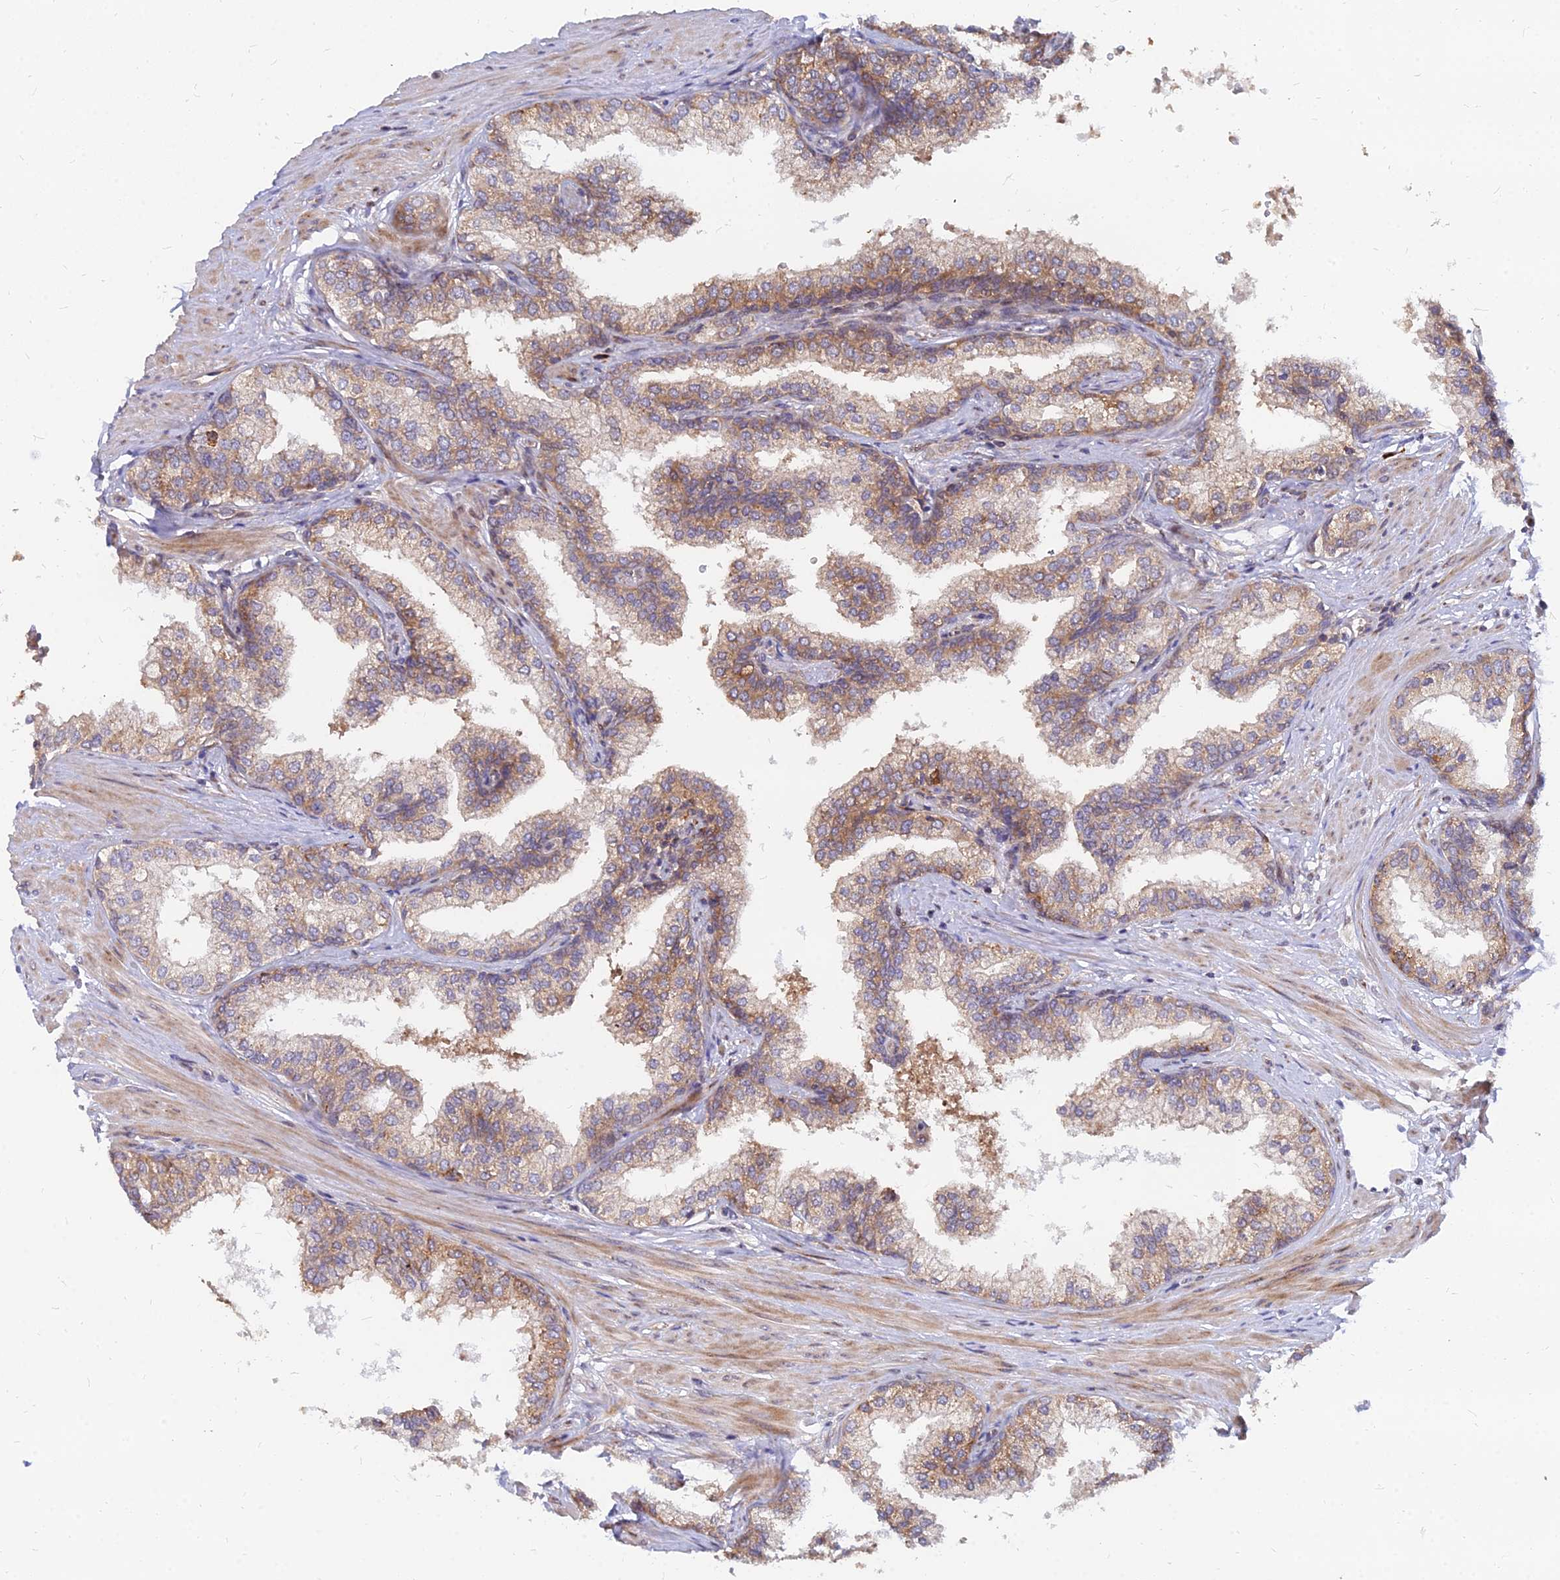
{"staining": {"intensity": "moderate", "quantity": ">75%", "location": "cytoplasmic/membranous"}, "tissue": "prostate", "cell_type": "Glandular cells", "image_type": "normal", "snomed": [{"axis": "morphology", "description": "Normal tissue, NOS"}, {"axis": "topography", "description": "Prostate"}], "caption": "Glandular cells display medium levels of moderate cytoplasmic/membranous staining in approximately >75% of cells in unremarkable human prostate. The staining is performed using DAB brown chromogen to label protein expression. The nuclei are counter-stained blue using hematoxylin.", "gene": "CCT6A", "patient": {"sex": "male", "age": 60}}